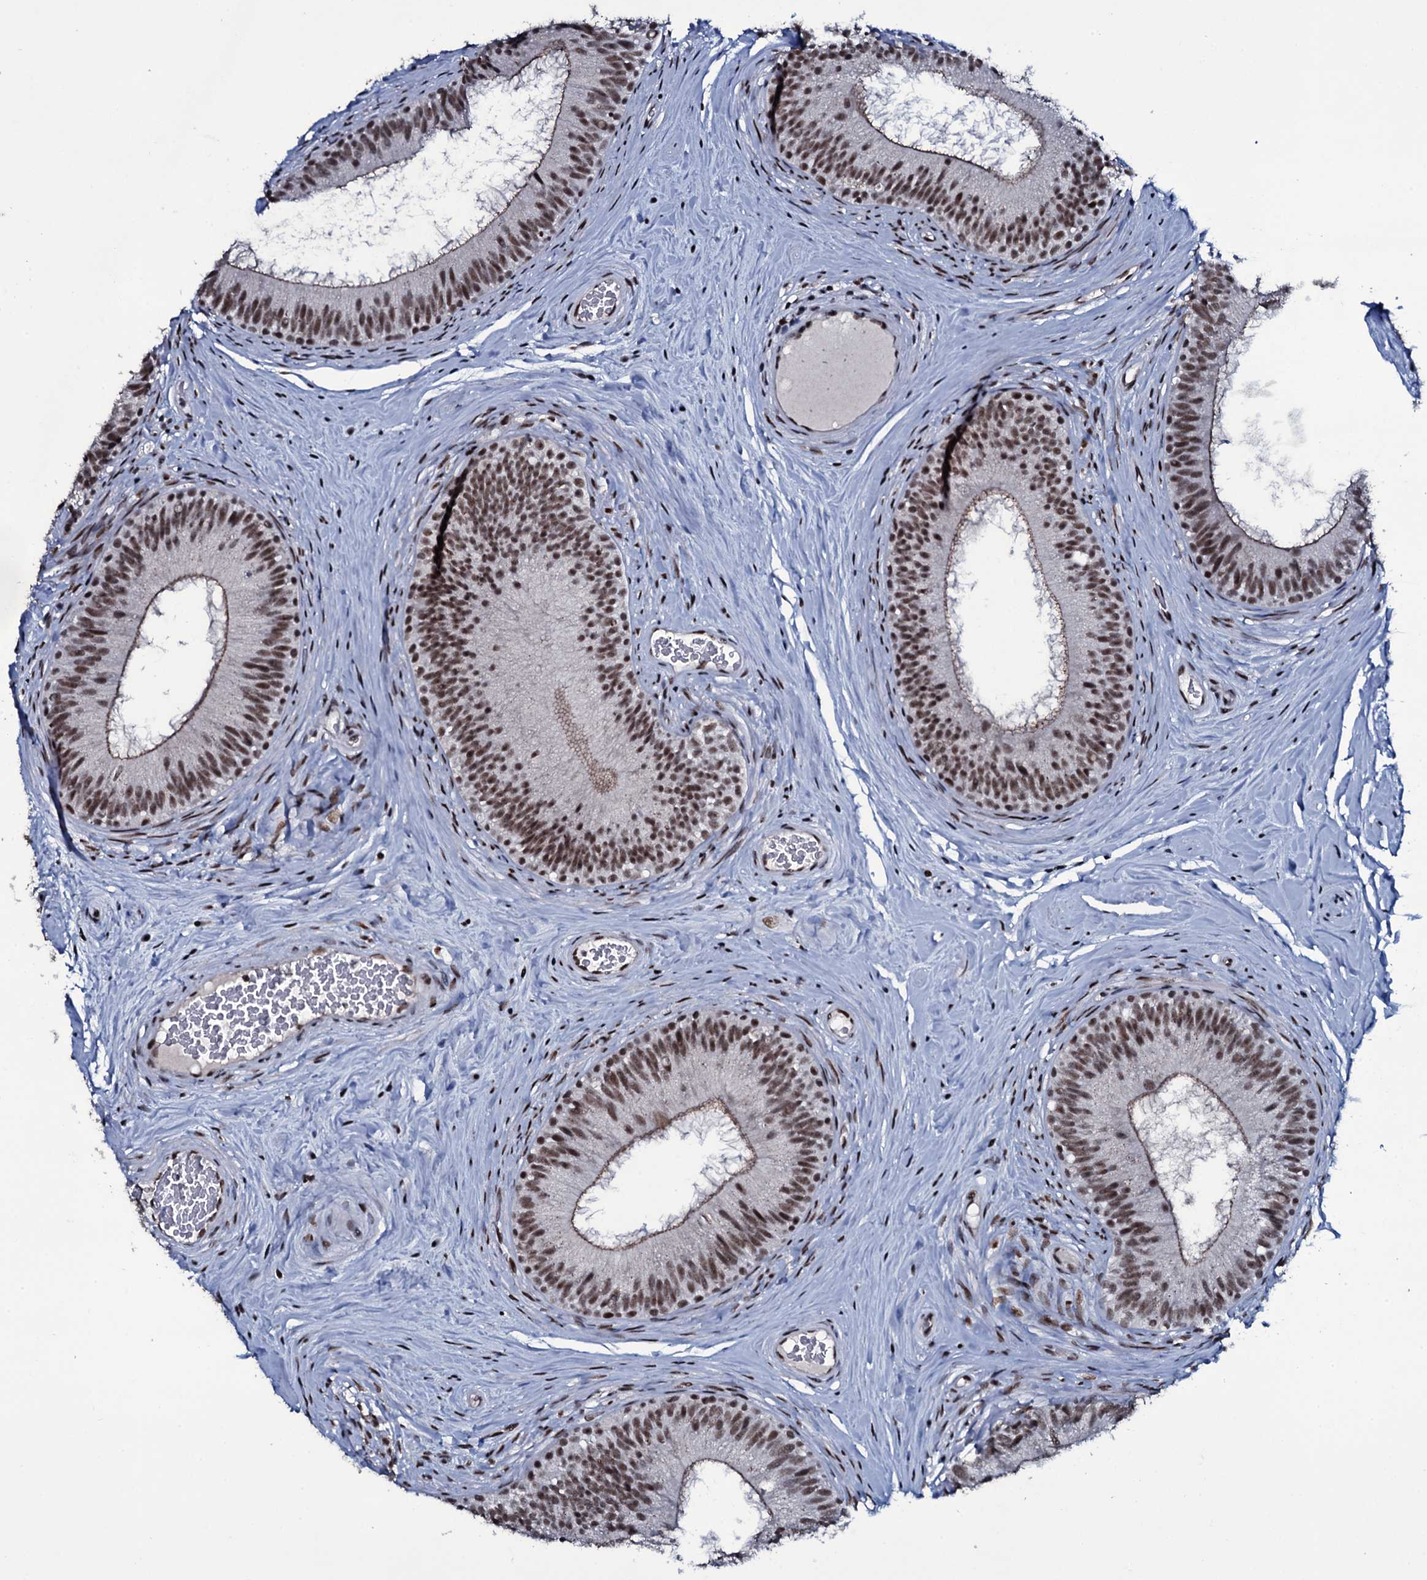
{"staining": {"intensity": "moderate", "quantity": ">75%", "location": "nuclear"}, "tissue": "epididymis", "cell_type": "Glandular cells", "image_type": "normal", "snomed": [{"axis": "morphology", "description": "Normal tissue, NOS"}, {"axis": "topography", "description": "Epididymis"}], "caption": "IHC of benign epididymis shows medium levels of moderate nuclear positivity in about >75% of glandular cells.", "gene": "ZMIZ2", "patient": {"sex": "male", "age": 33}}